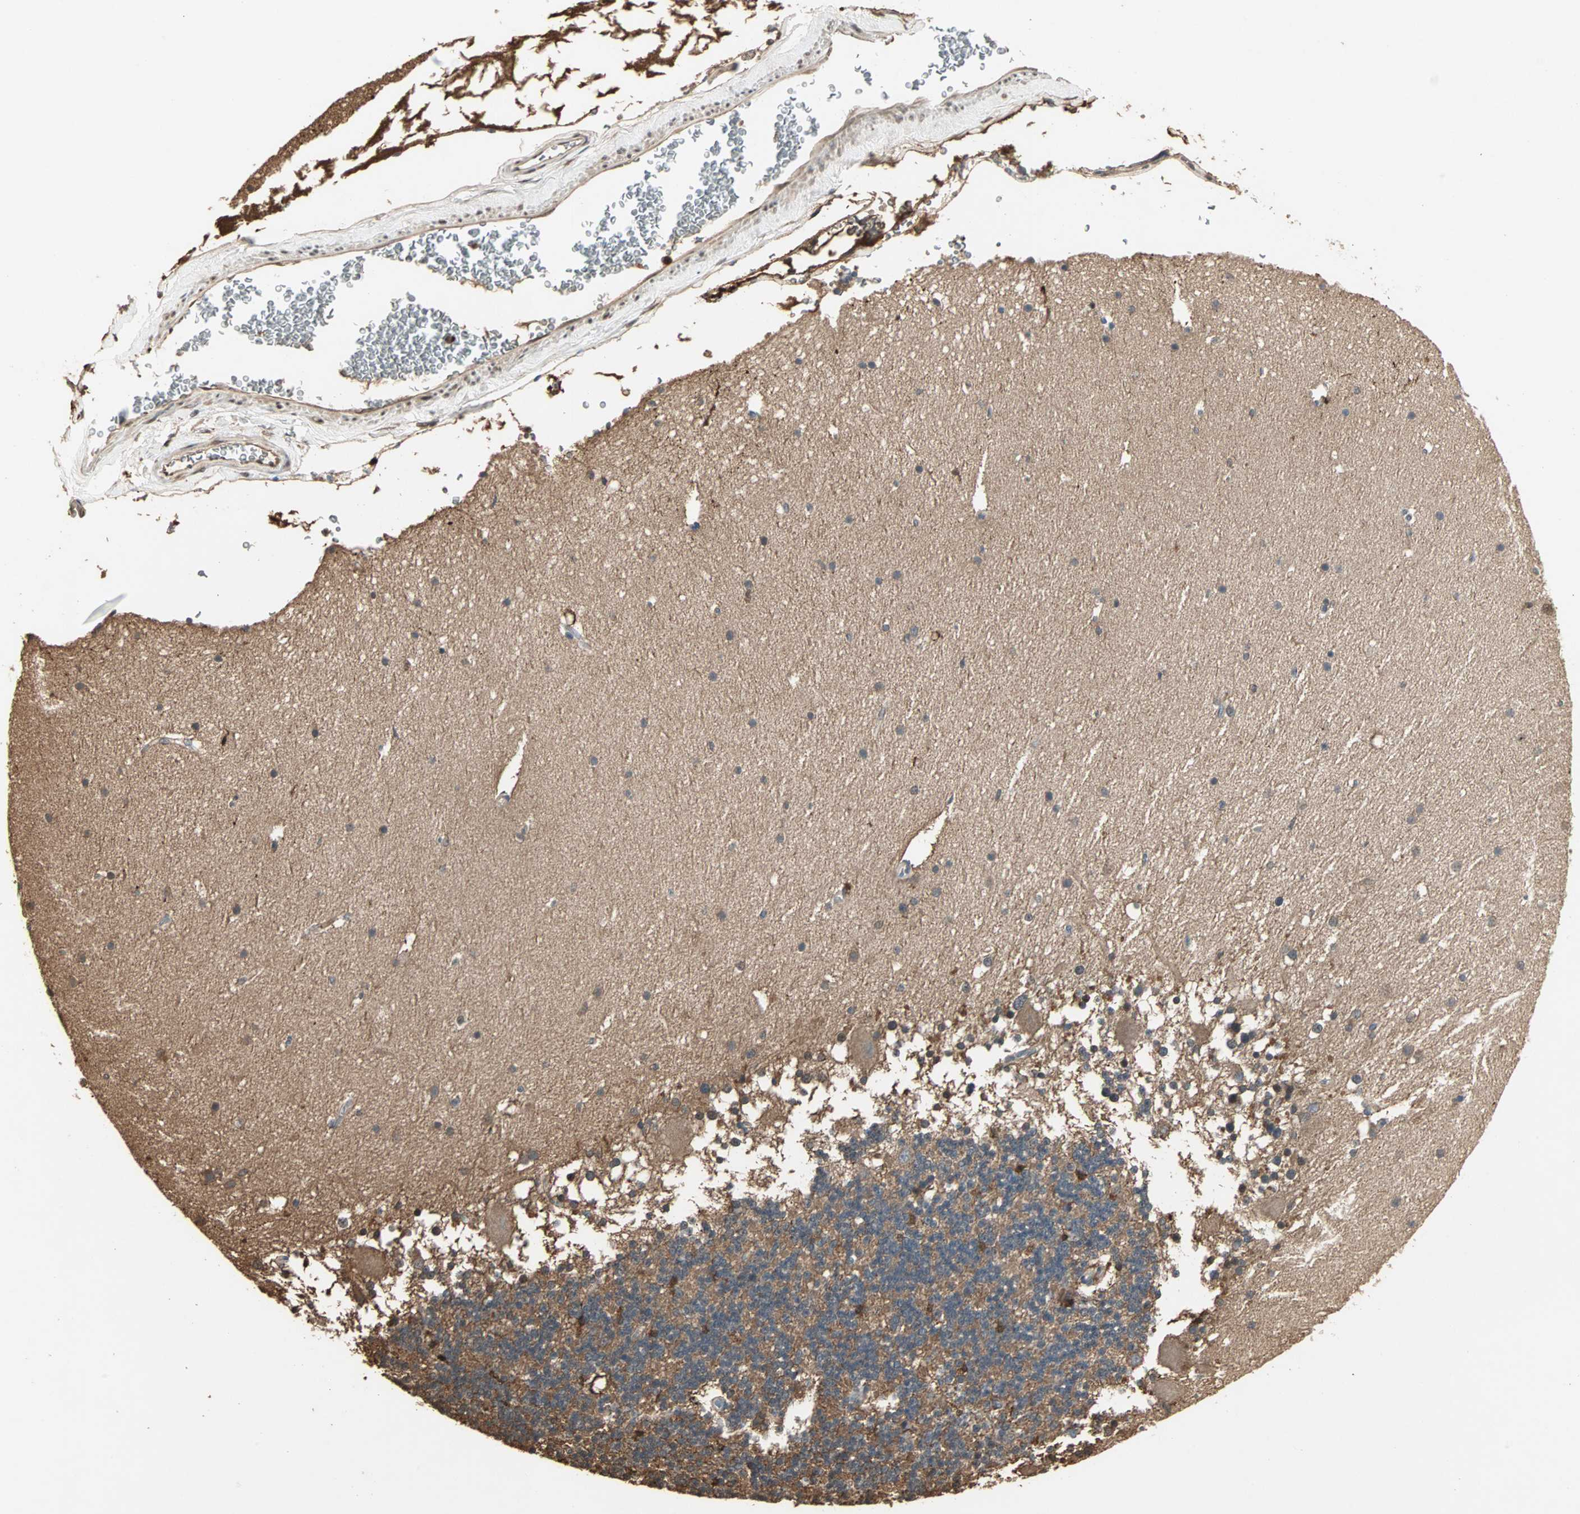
{"staining": {"intensity": "weak", "quantity": "<25%", "location": "cytoplasmic/membranous"}, "tissue": "cerebellum", "cell_type": "Cells in granular layer", "image_type": "normal", "snomed": [{"axis": "morphology", "description": "Normal tissue, NOS"}, {"axis": "topography", "description": "Cerebellum"}], "caption": "High magnification brightfield microscopy of benign cerebellum stained with DAB (brown) and counterstained with hematoxylin (blue): cells in granular layer show no significant staining. (DAB immunohistochemistry (IHC), high magnification).", "gene": "DRG2", "patient": {"sex": "female", "age": 19}}